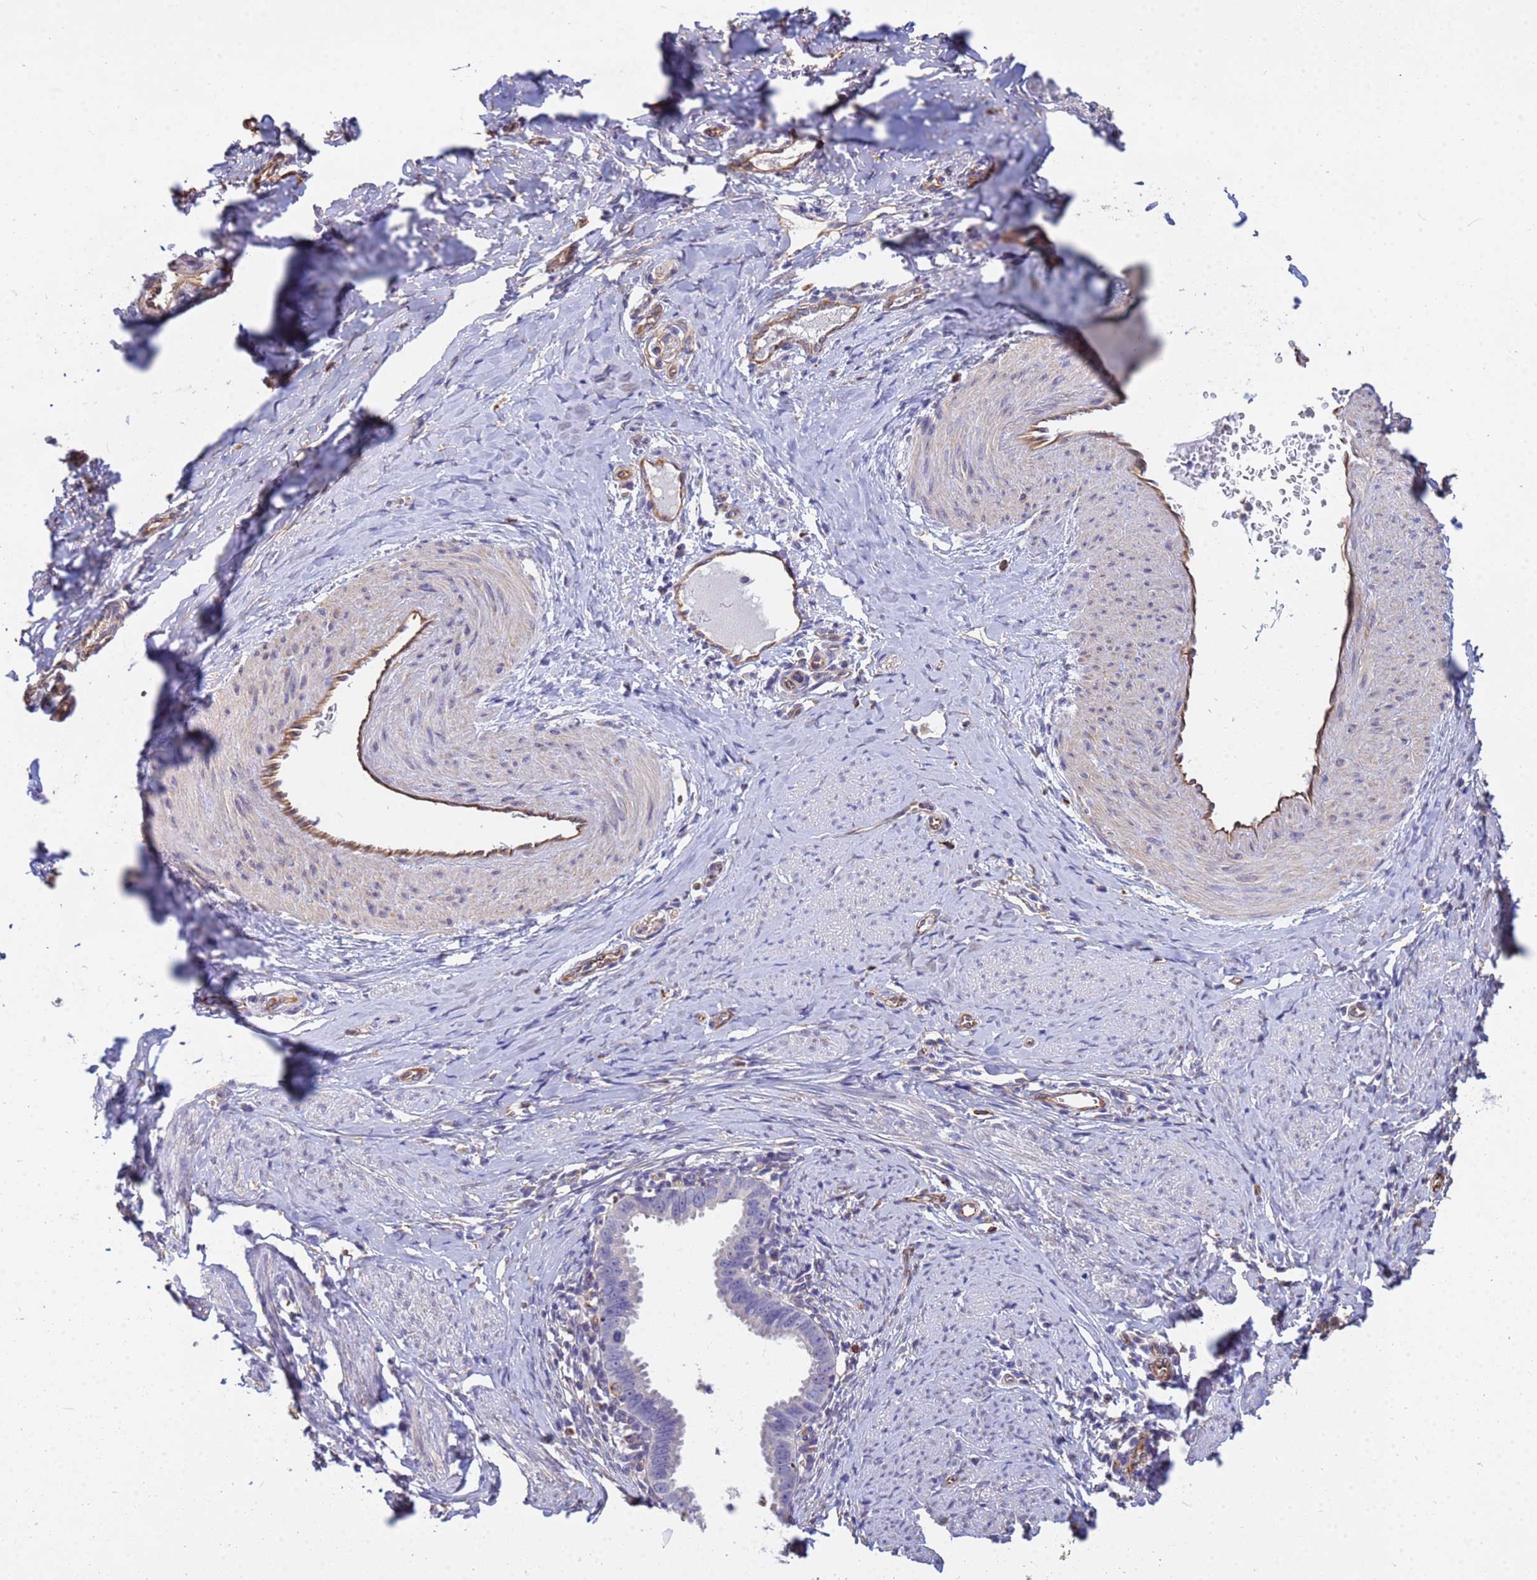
{"staining": {"intensity": "negative", "quantity": "none", "location": "none"}, "tissue": "cervical cancer", "cell_type": "Tumor cells", "image_type": "cancer", "snomed": [{"axis": "morphology", "description": "Adenocarcinoma, NOS"}, {"axis": "topography", "description": "Cervix"}], "caption": "An IHC photomicrograph of cervical cancer is shown. There is no staining in tumor cells of cervical cancer. (DAB (3,3'-diaminobenzidine) immunohistochemistry (IHC) with hematoxylin counter stain).", "gene": "TCEAL3", "patient": {"sex": "female", "age": 36}}